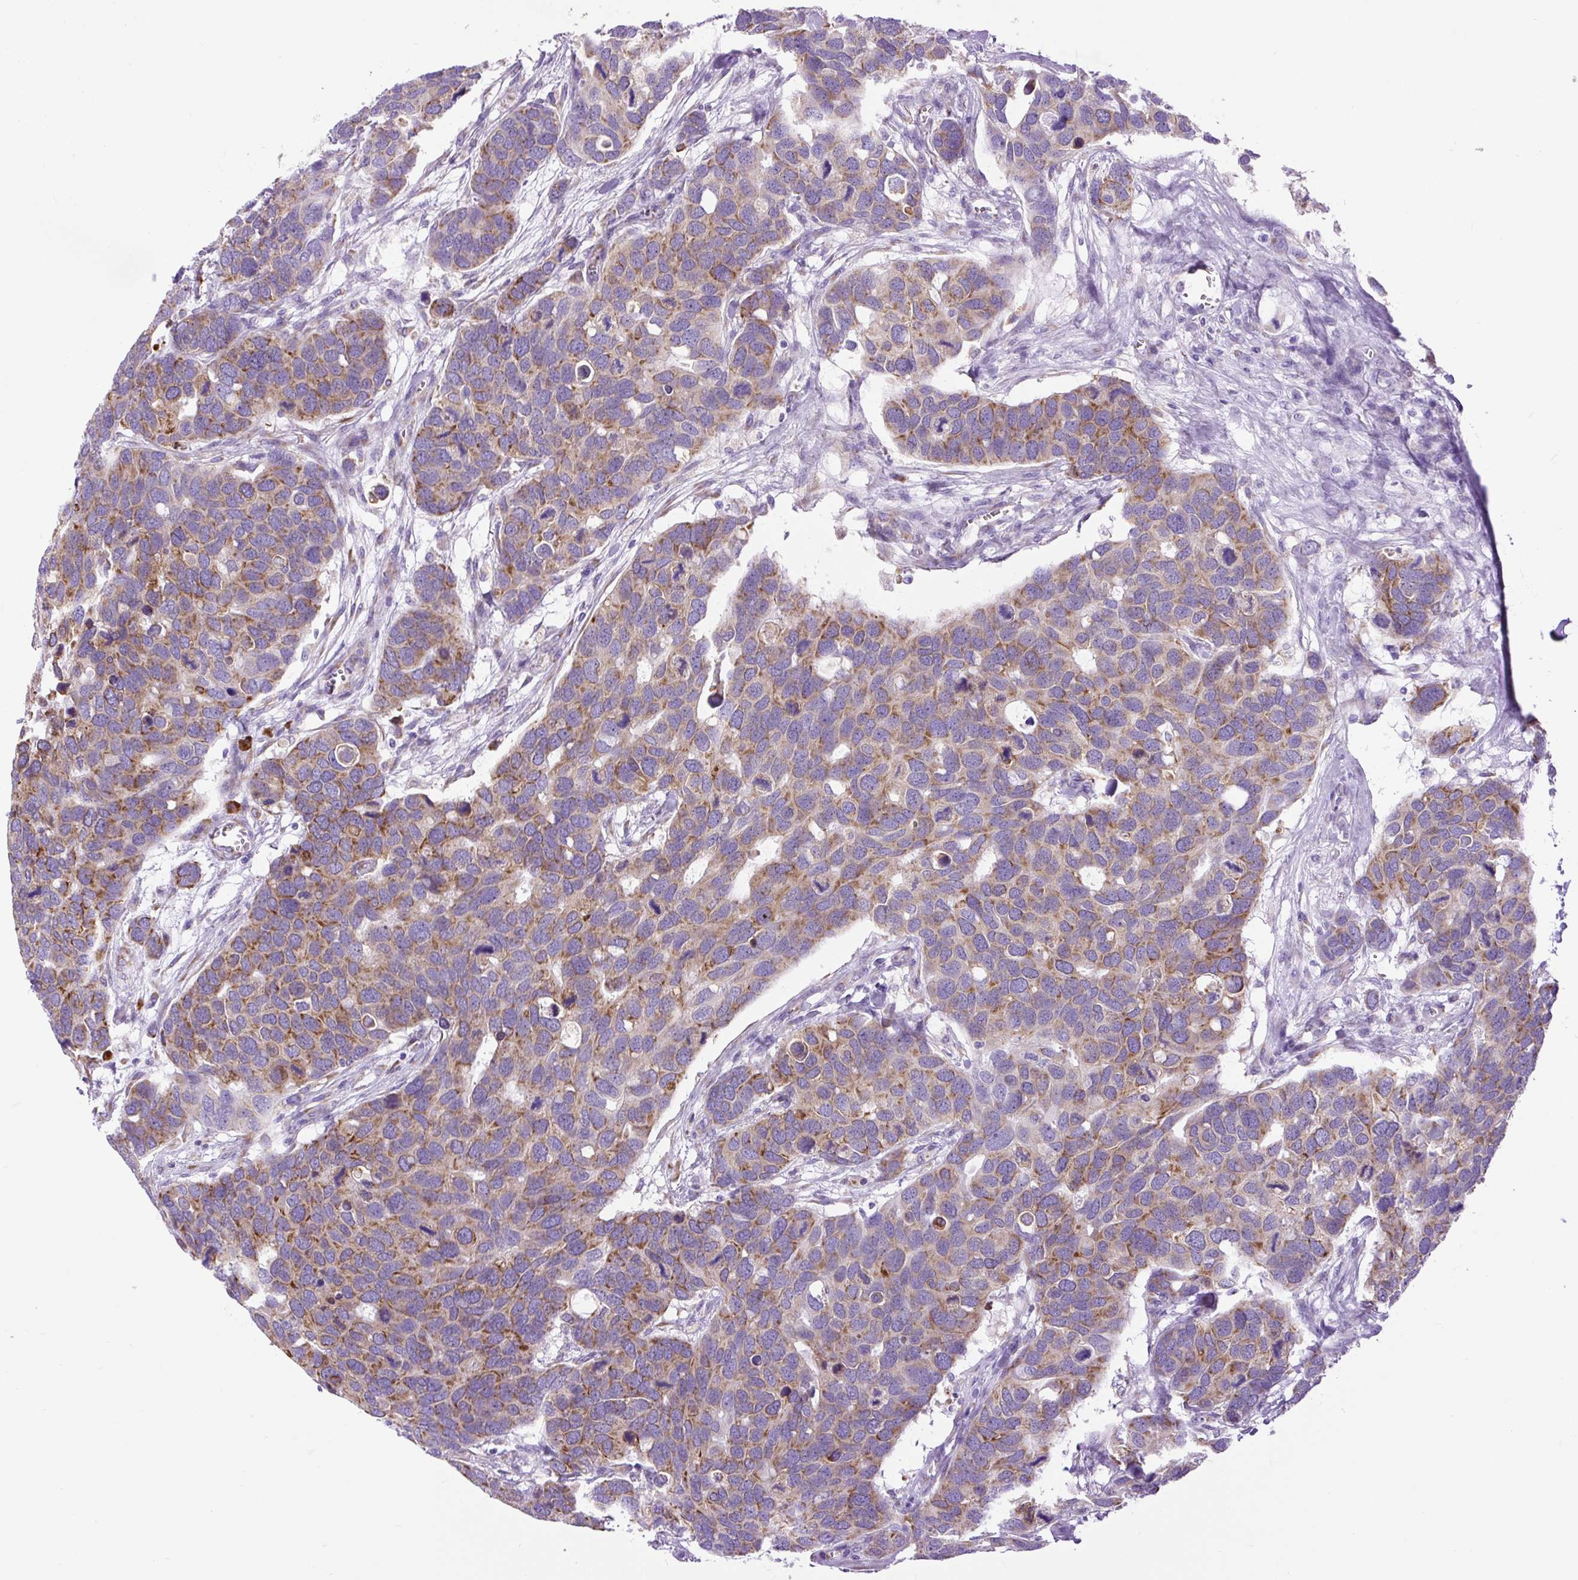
{"staining": {"intensity": "moderate", "quantity": "25%-75%", "location": "cytoplasmic/membranous"}, "tissue": "breast cancer", "cell_type": "Tumor cells", "image_type": "cancer", "snomed": [{"axis": "morphology", "description": "Duct carcinoma"}, {"axis": "topography", "description": "Breast"}], "caption": "Breast infiltrating ductal carcinoma tissue reveals moderate cytoplasmic/membranous staining in about 25%-75% of tumor cells, visualized by immunohistochemistry.", "gene": "DDOST", "patient": {"sex": "female", "age": 83}}